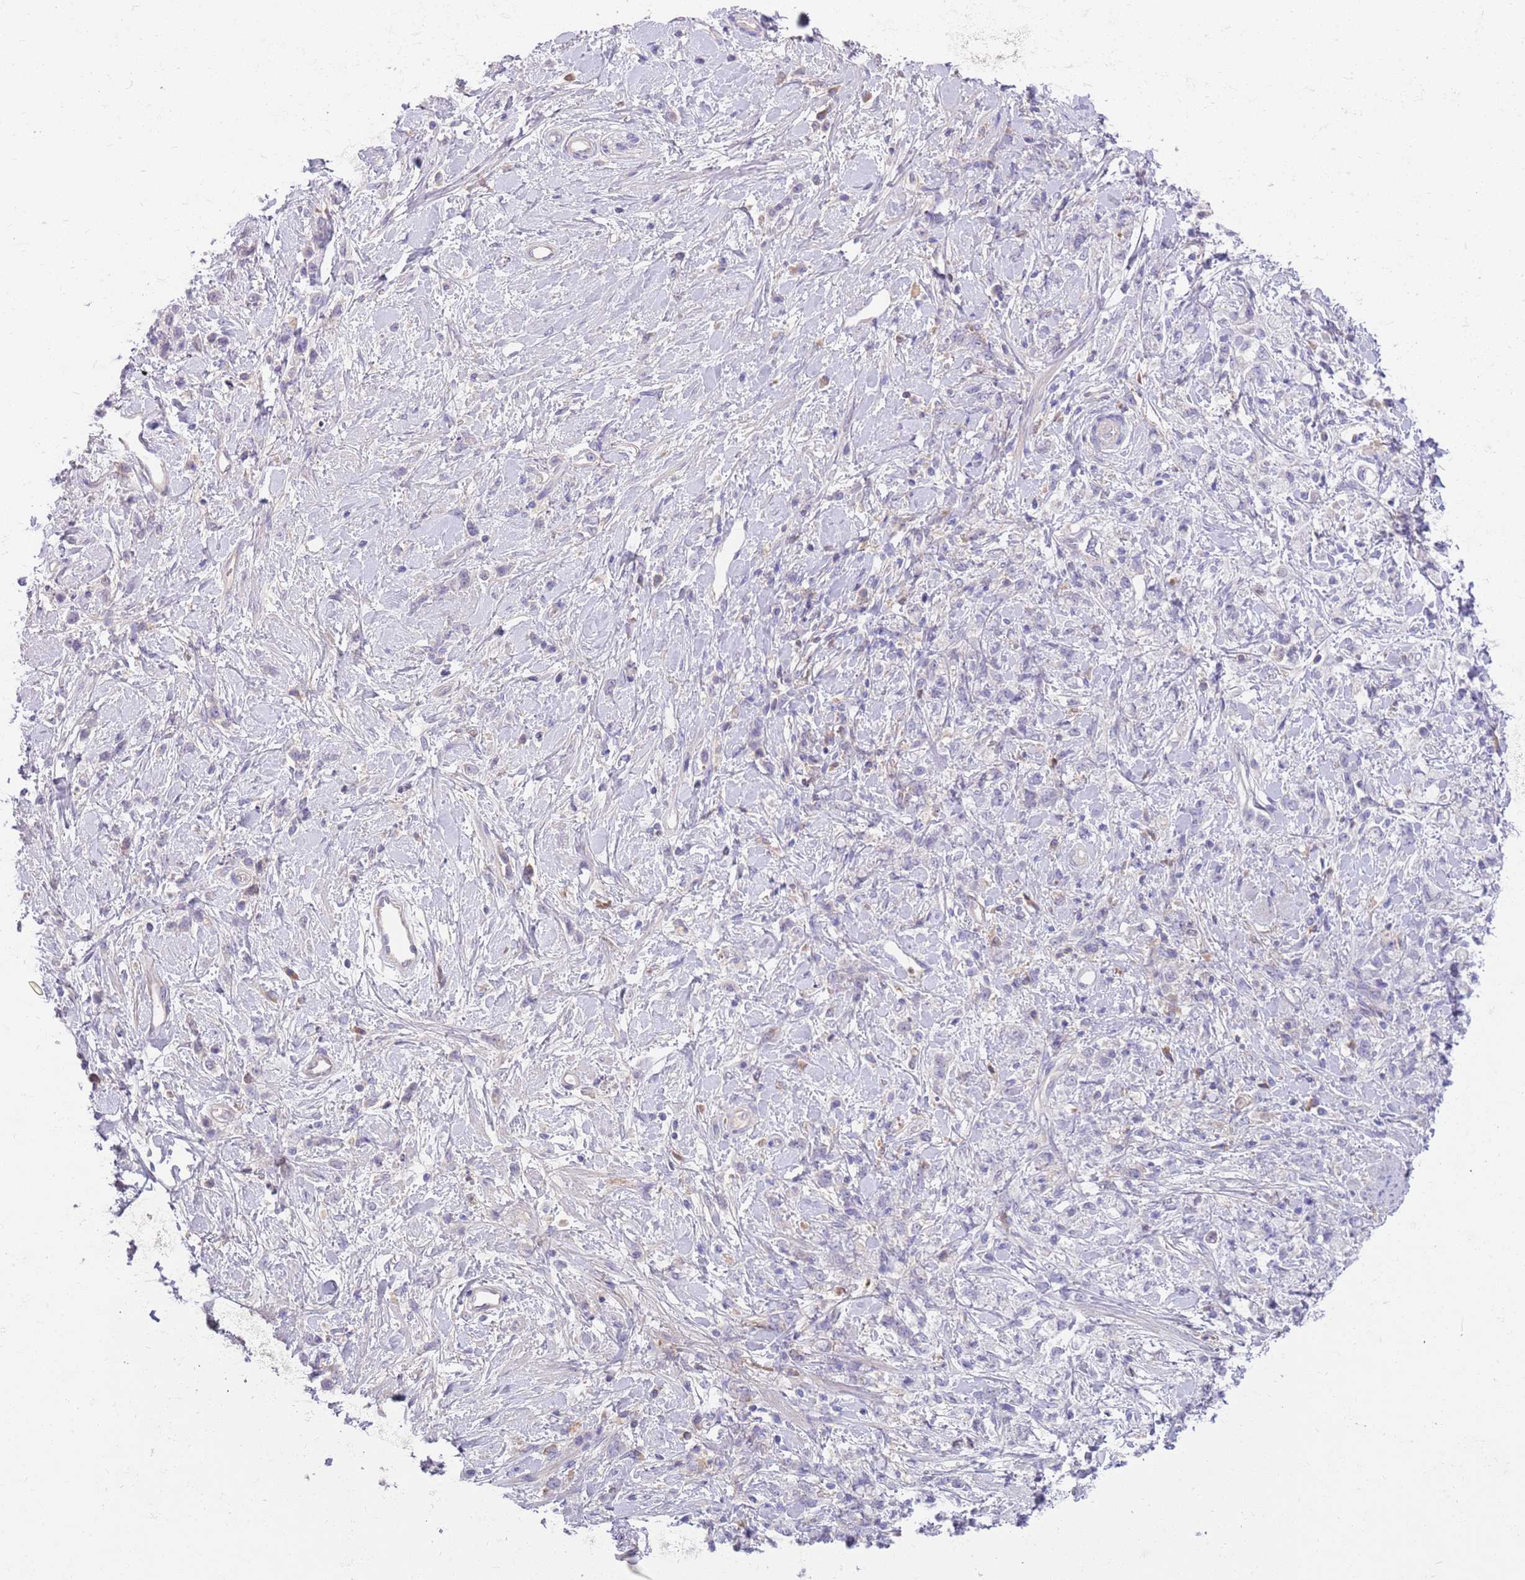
{"staining": {"intensity": "negative", "quantity": "none", "location": "none"}, "tissue": "stomach cancer", "cell_type": "Tumor cells", "image_type": "cancer", "snomed": [{"axis": "morphology", "description": "Adenocarcinoma, NOS"}, {"axis": "topography", "description": "Stomach"}], "caption": "Stomach adenocarcinoma stained for a protein using immunohistochemistry (IHC) demonstrates no staining tumor cells.", "gene": "IGFL4", "patient": {"sex": "female", "age": 60}}